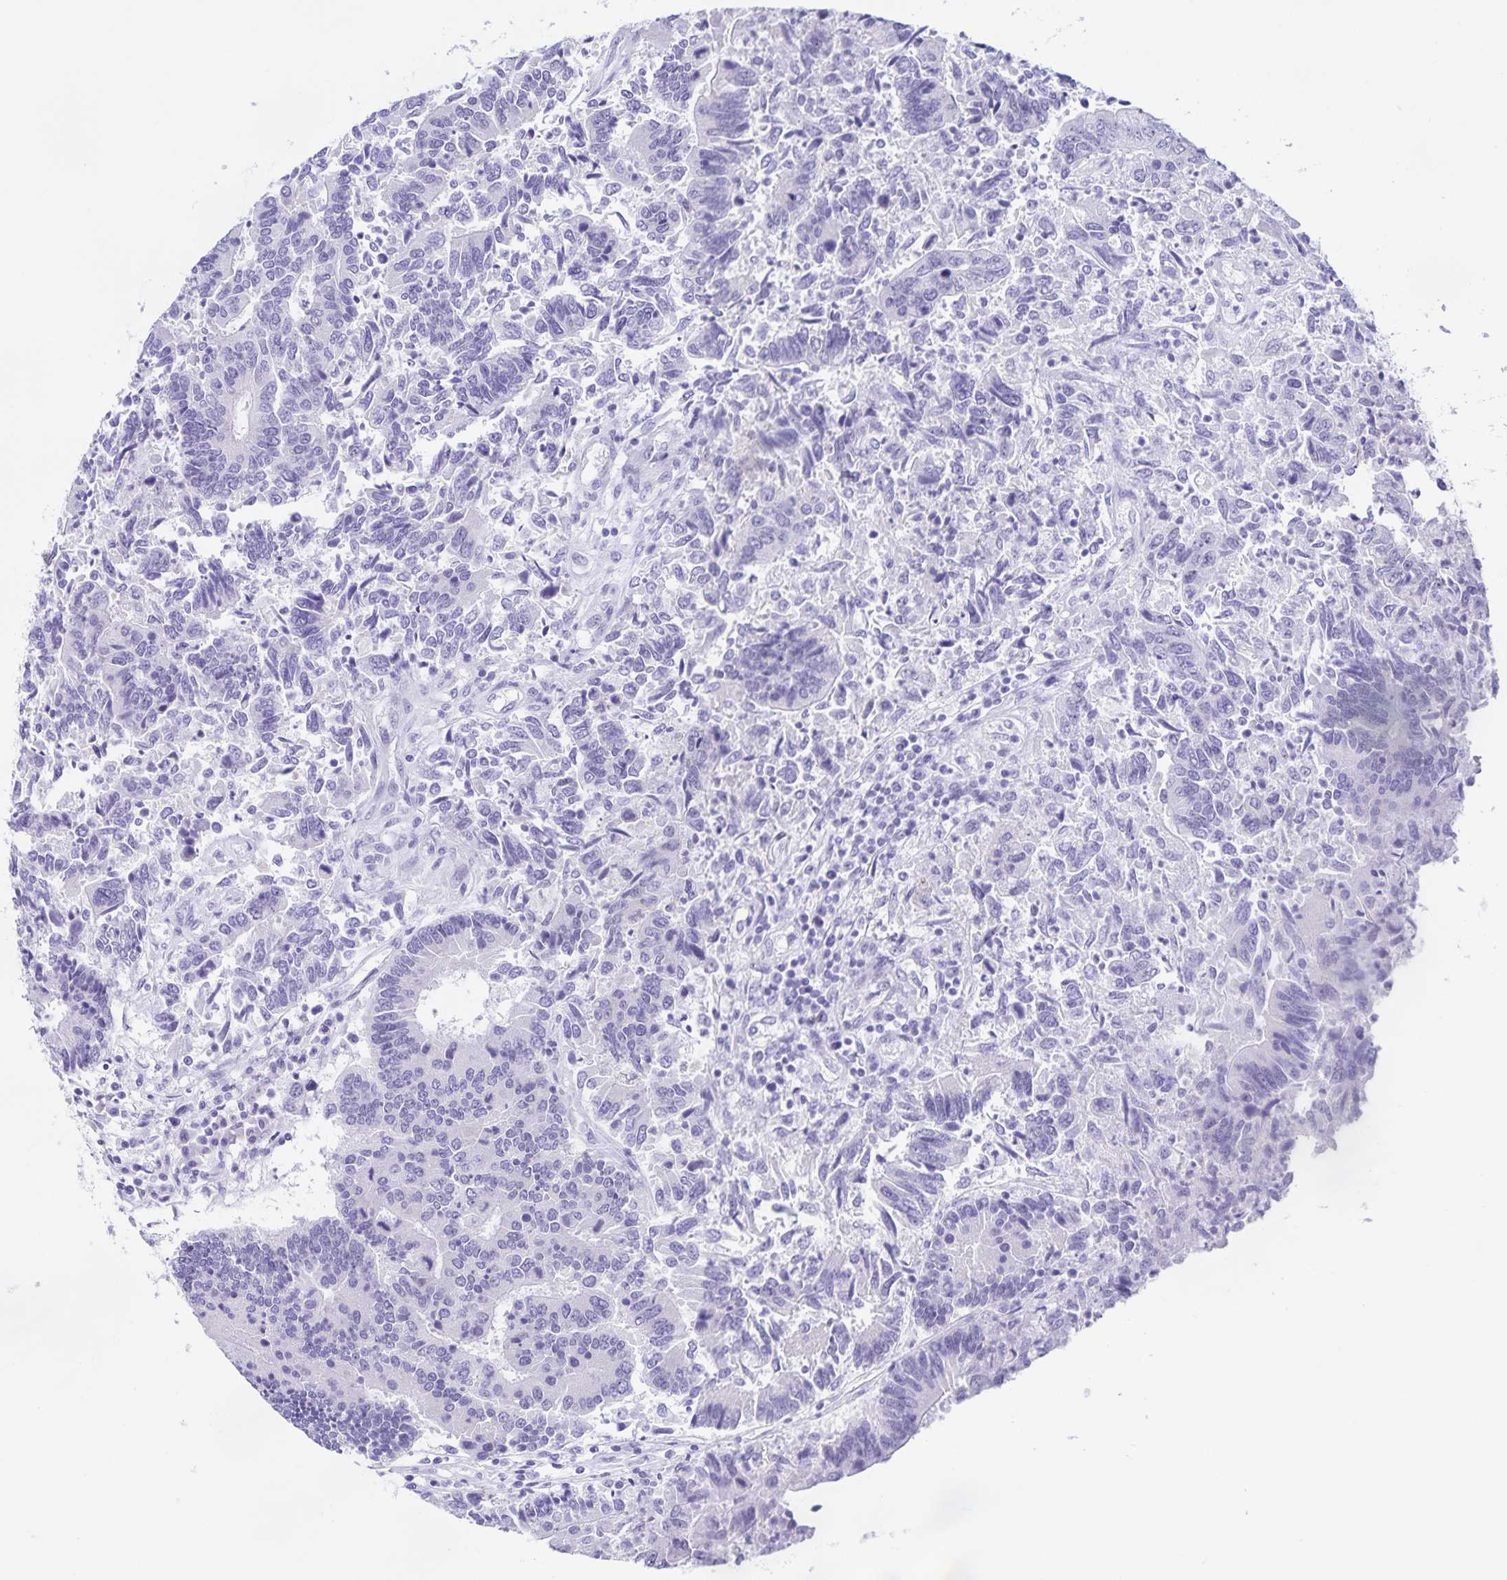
{"staining": {"intensity": "negative", "quantity": "none", "location": "none"}, "tissue": "colorectal cancer", "cell_type": "Tumor cells", "image_type": "cancer", "snomed": [{"axis": "morphology", "description": "Adenocarcinoma, NOS"}, {"axis": "topography", "description": "Colon"}], "caption": "IHC histopathology image of neoplastic tissue: colorectal cancer (adenocarcinoma) stained with DAB reveals no significant protein expression in tumor cells.", "gene": "FAM170A", "patient": {"sex": "female", "age": 67}}